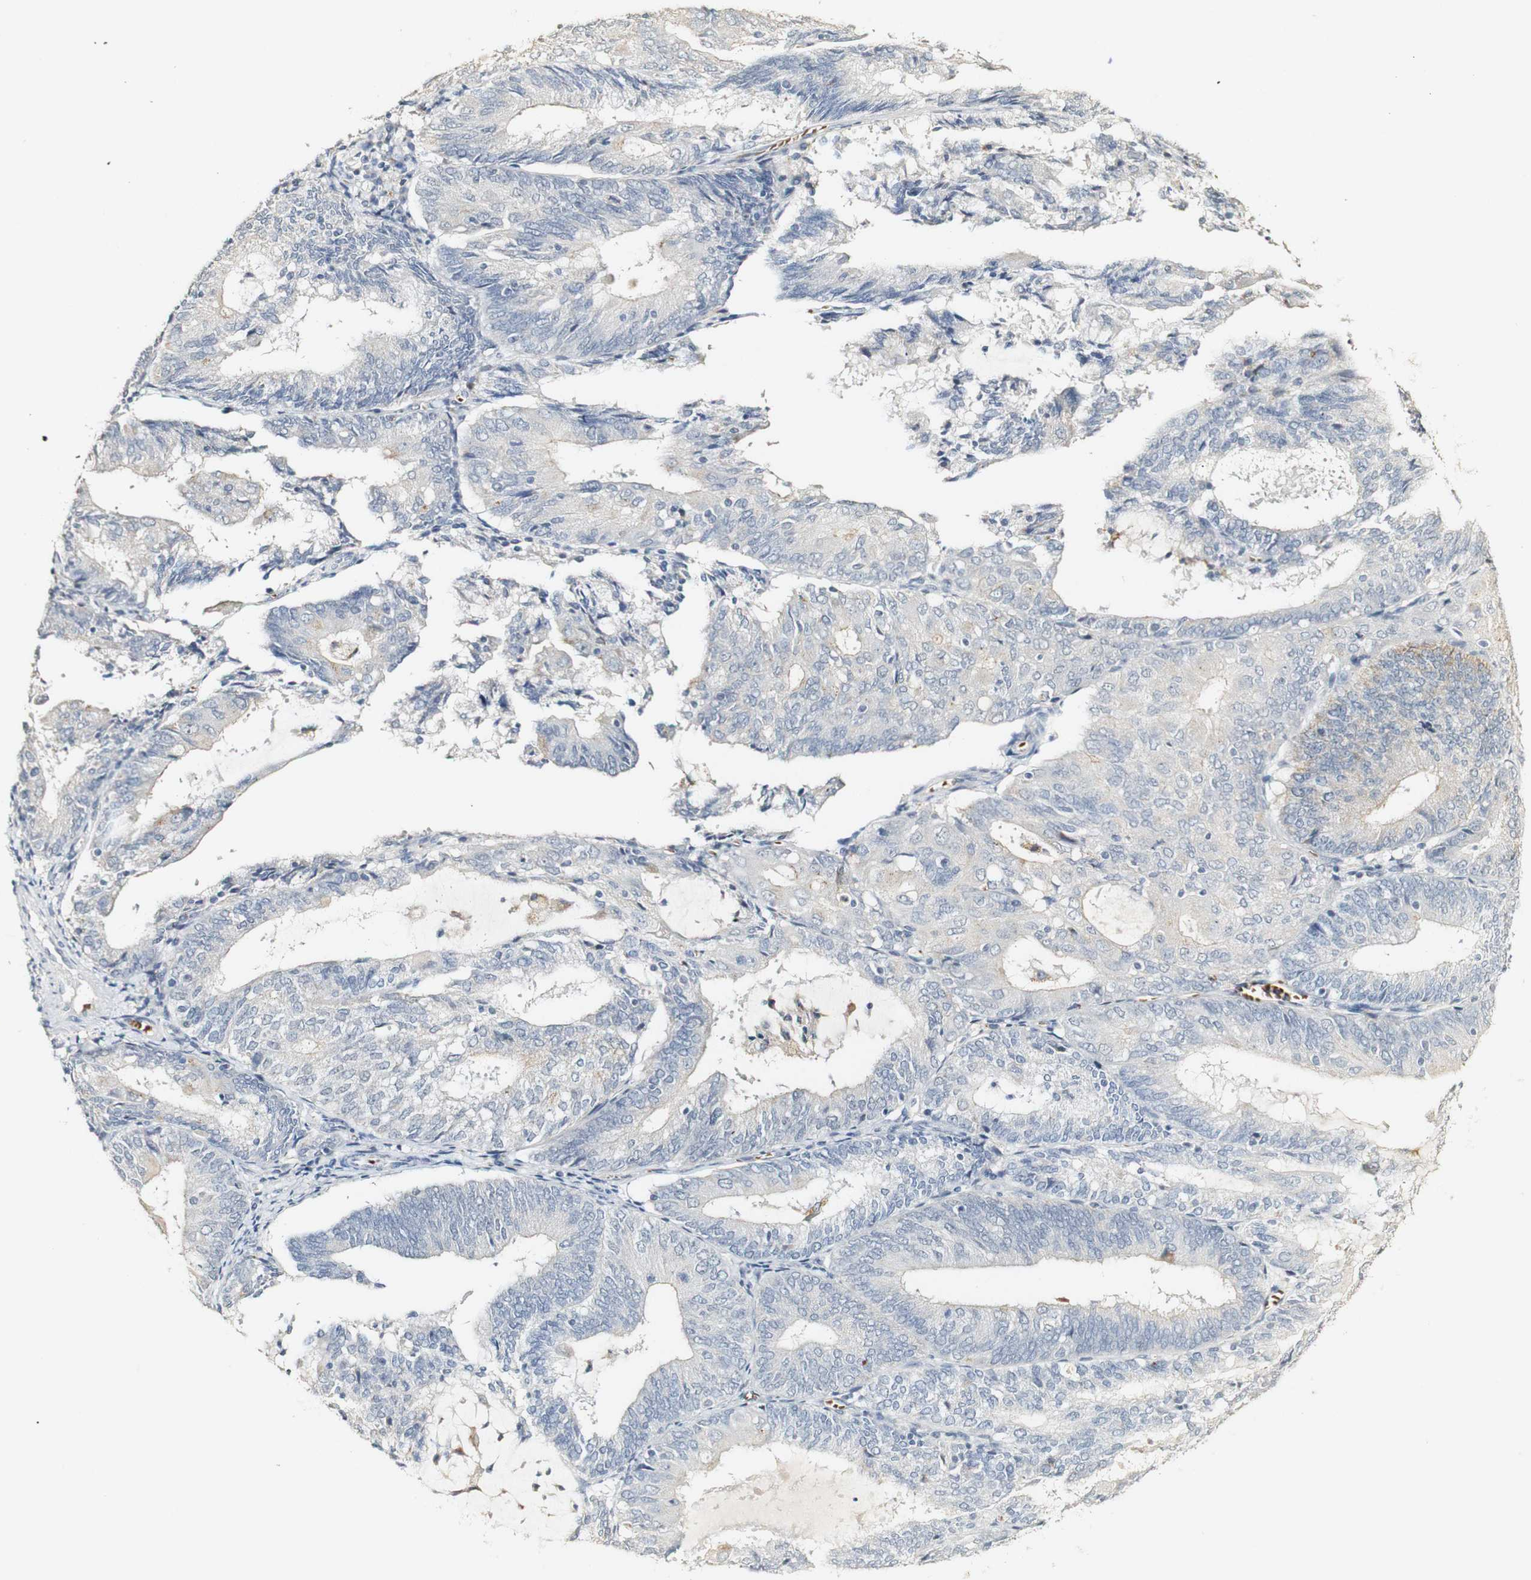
{"staining": {"intensity": "negative", "quantity": "none", "location": "none"}, "tissue": "endometrial cancer", "cell_type": "Tumor cells", "image_type": "cancer", "snomed": [{"axis": "morphology", "description": "Adenocarcinoma, NOS"}, {"axis": "topography", "description": "Endometrium"}], "caption": "Tumor cells are negative for brown protein staining in endometrial cancer (adenocarcinoma).", "gene": "SYT7", "patient": {"sex": "female", "age": 81}}